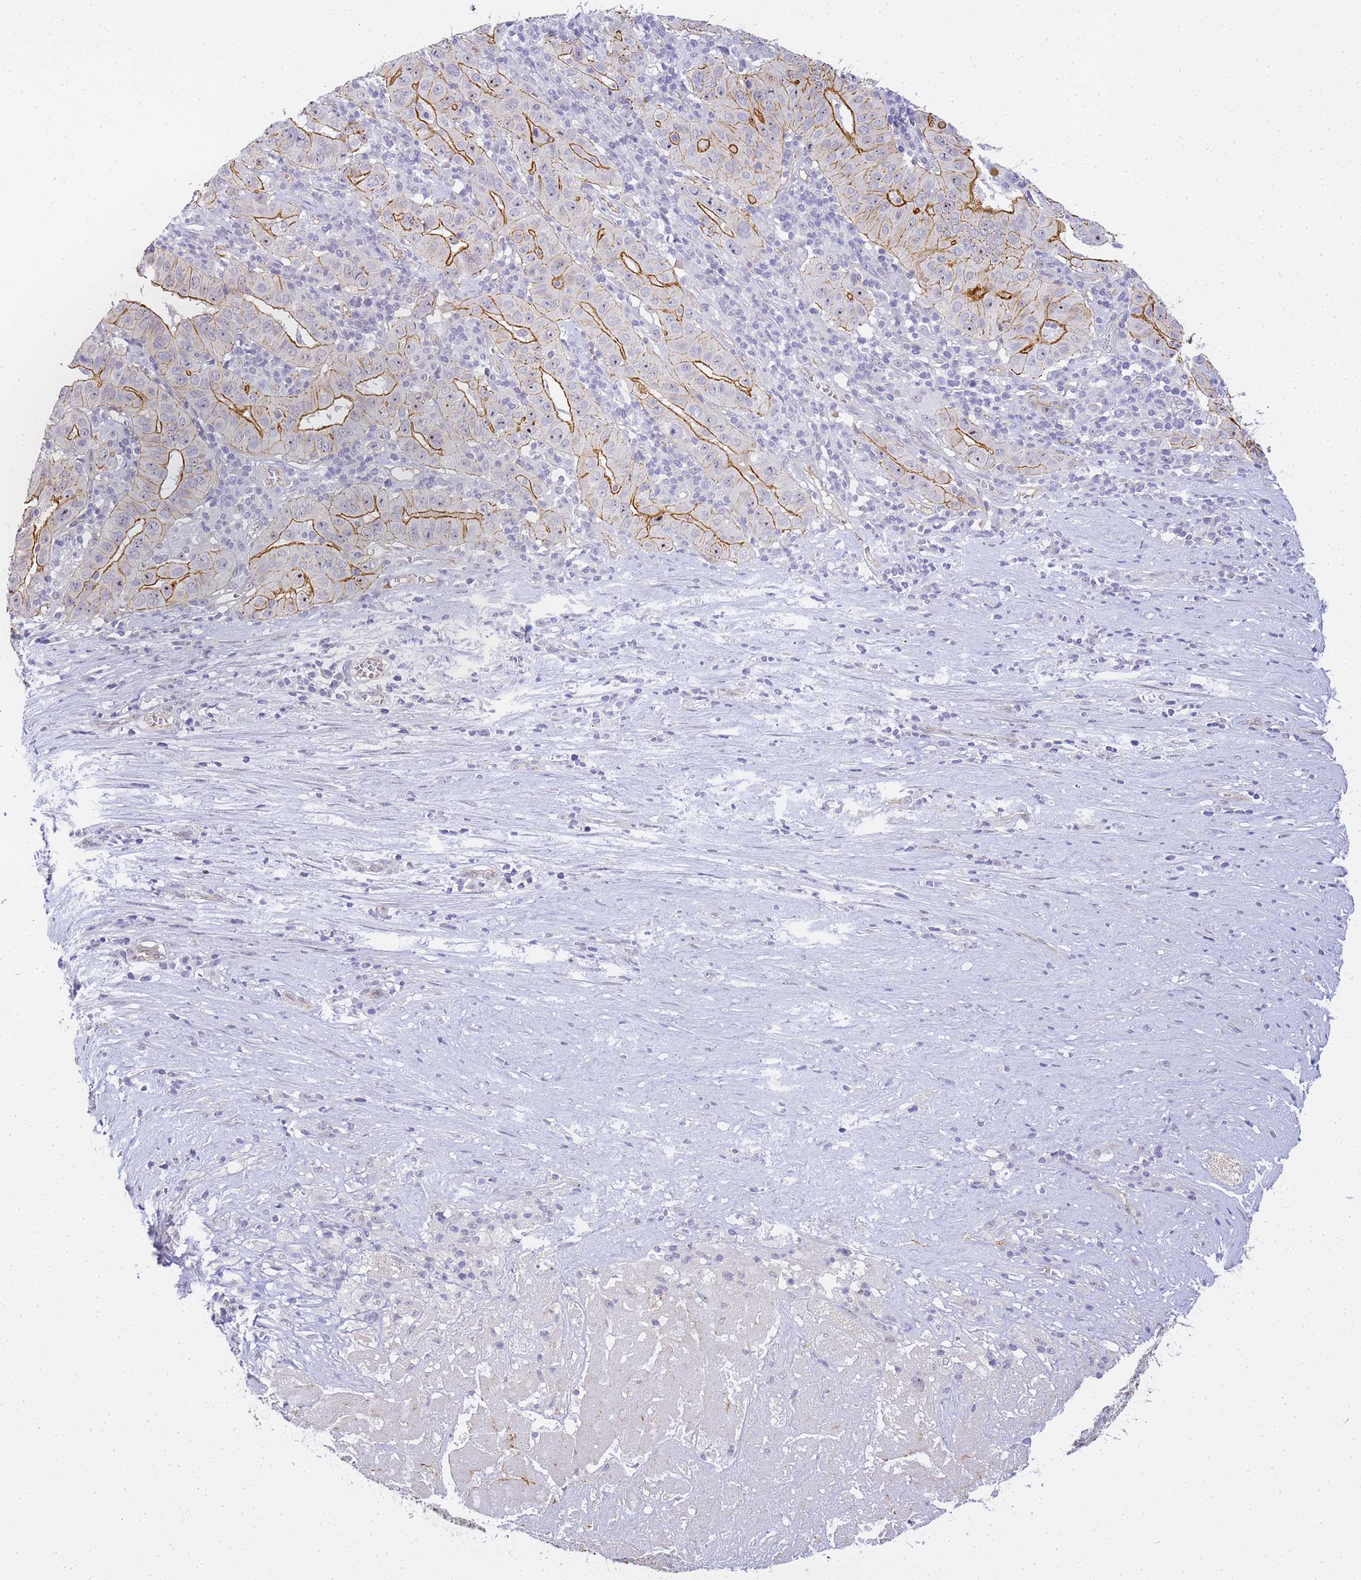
{"staining": {"intensity": "strong", "quantity": "25%-75%", "location": "cytoplasmic/membranous"}, "tissue": "pancreatic cancer", "cell_type": "Tumor cells", "image_type": "cancer", "snomed": [{"axis": "morphology", "description": "Adenocarcinoma, NOS"}, {"axis": "topography", "description": "Pancreas"}], "caption": "The histopathology image demonstrates a brown stain indicating the presence of a protein in the cytoplasmic/membranous of tumor cells in adenocarcinoma (pancreatic).", "gene": "GON4L", "patient": {"sex": "male", "age": 63}}